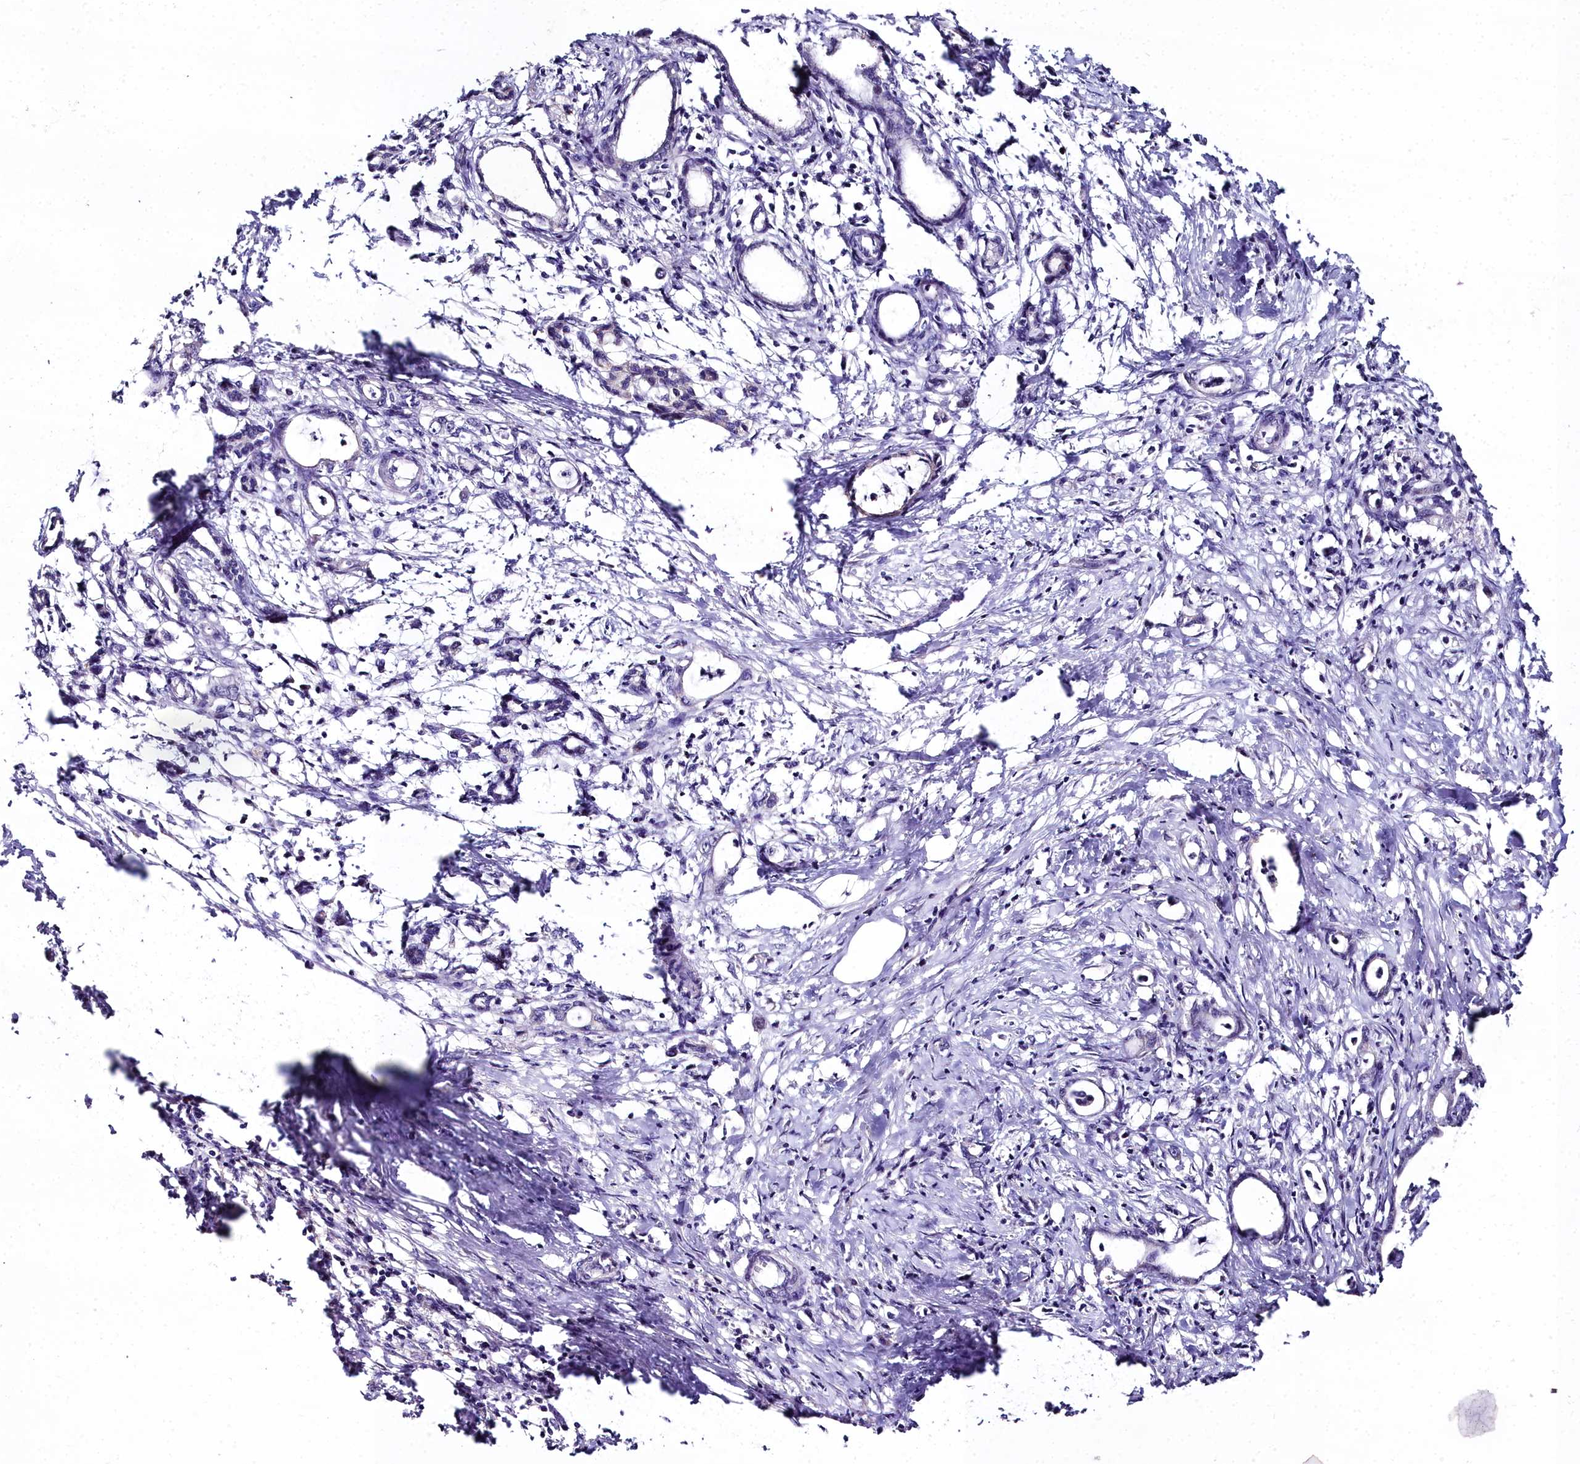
{"staining": {"intensity": "negative", "quantity": "none", "location": "none"}, "tissue": "pancreatic cancer", "cell_type": "Tumor cells", "image_type": "cancer", "snomed": [{"axis": "morphology", "description": "Adenocarcinoma, NOS"}, {"axis": "topography", "description": "Pancreas"}], "caption": "A micrograph of pancreatic cancer stained for a protein reveals no brown staining in tumor cells.", "gene": "NT5M", "patient": {"sex": "female", "age": 55}}